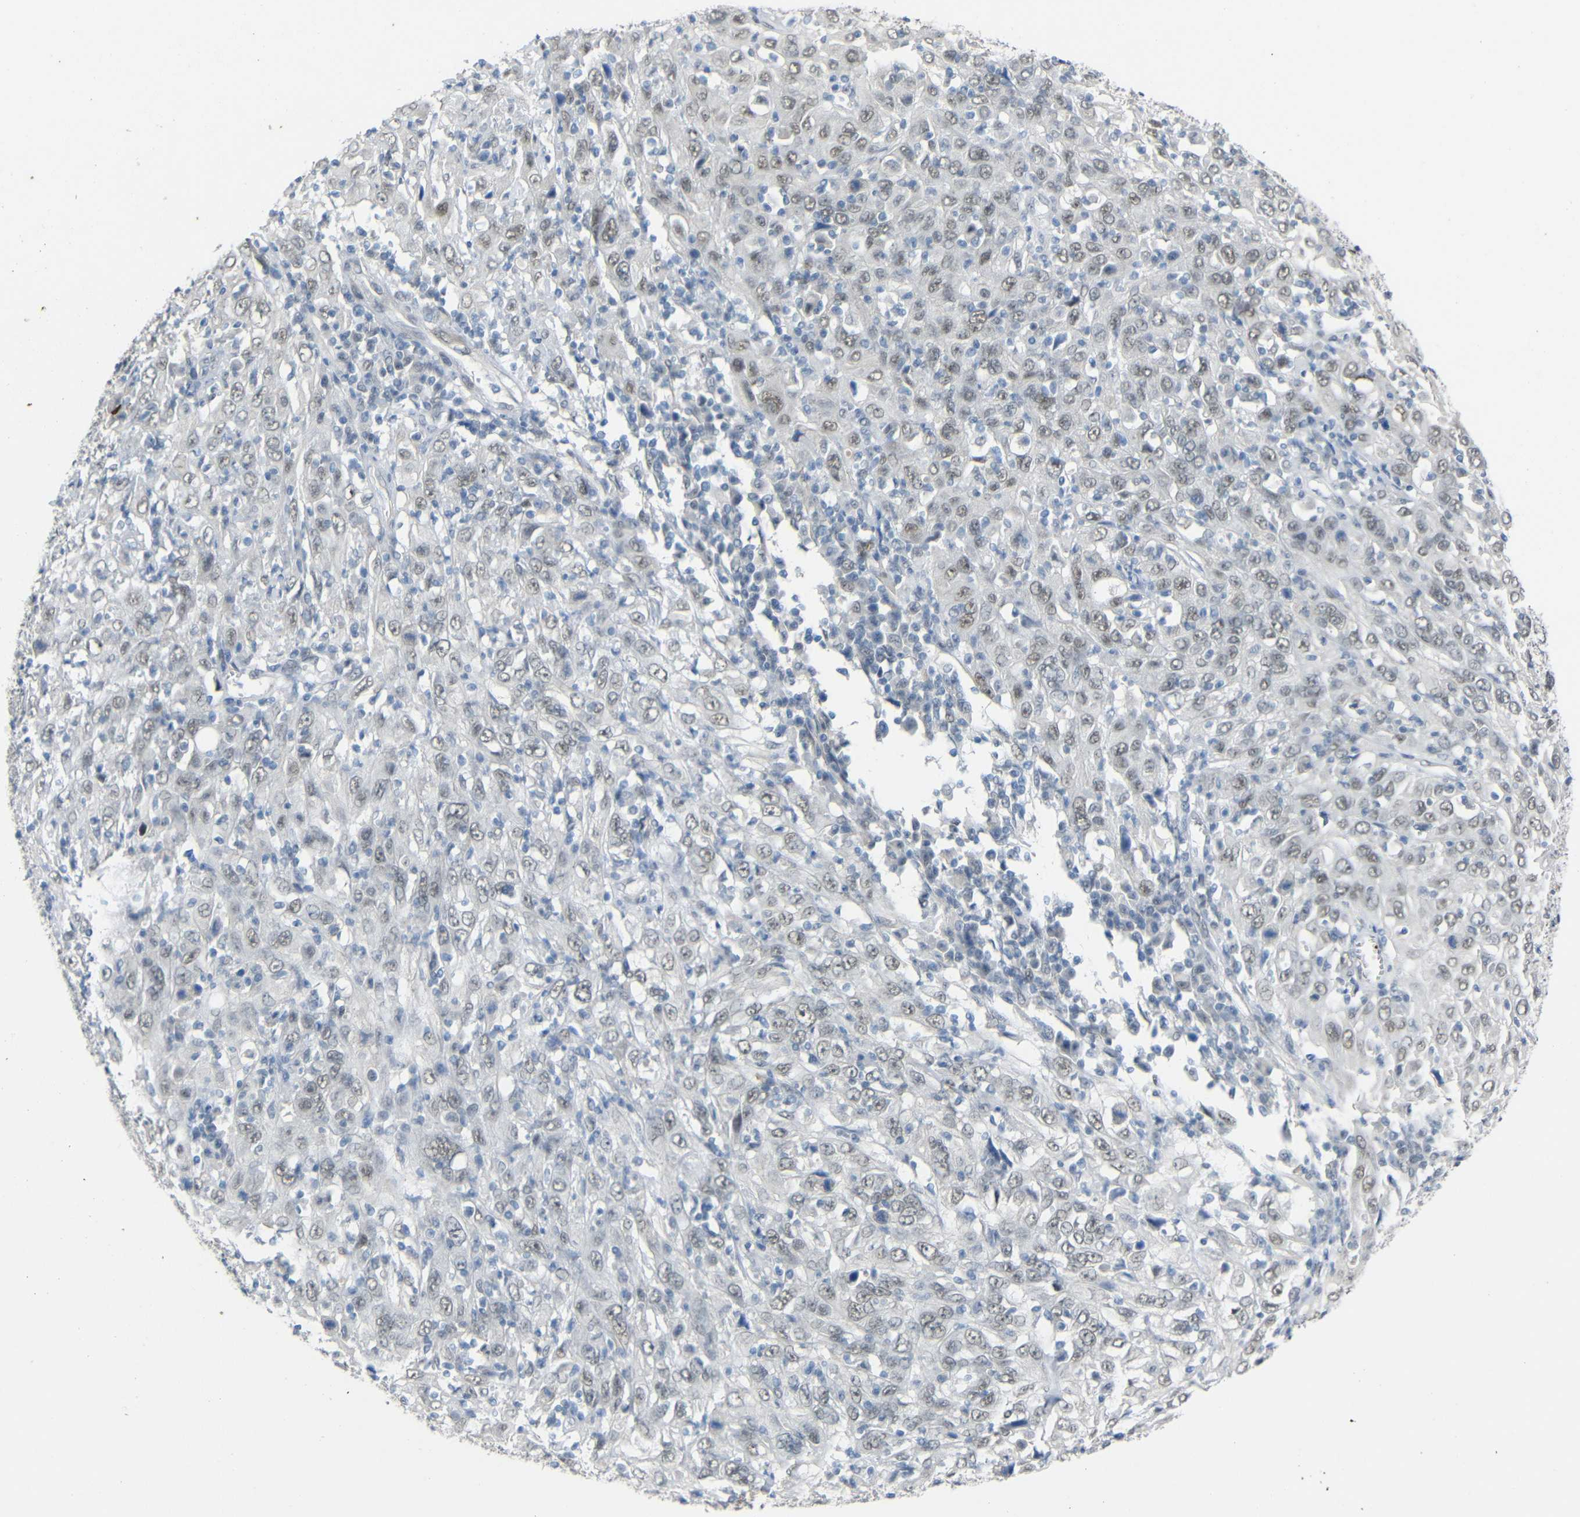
{"staining": {"intensity": "weak", "quantity": ">75%", "location": "nuclear"}, "tissue": "cervical cancer", "cell_type": "Tumor cells", "image_type": "cancer", "snomed": [{"axis": "morphology", "description": "Squamous cell carcinoma, NOS"}, {"axis": "topography", "description": "Cervix"}], "caption": "There is low levels of weak nuclear expression in tumor cells of squamous cell carcinoma (cervical), as demonstrated by immunohistochemical staining (brown color).", "gene": "GPR158", "patient": {"sex": "female", "age": 46}}